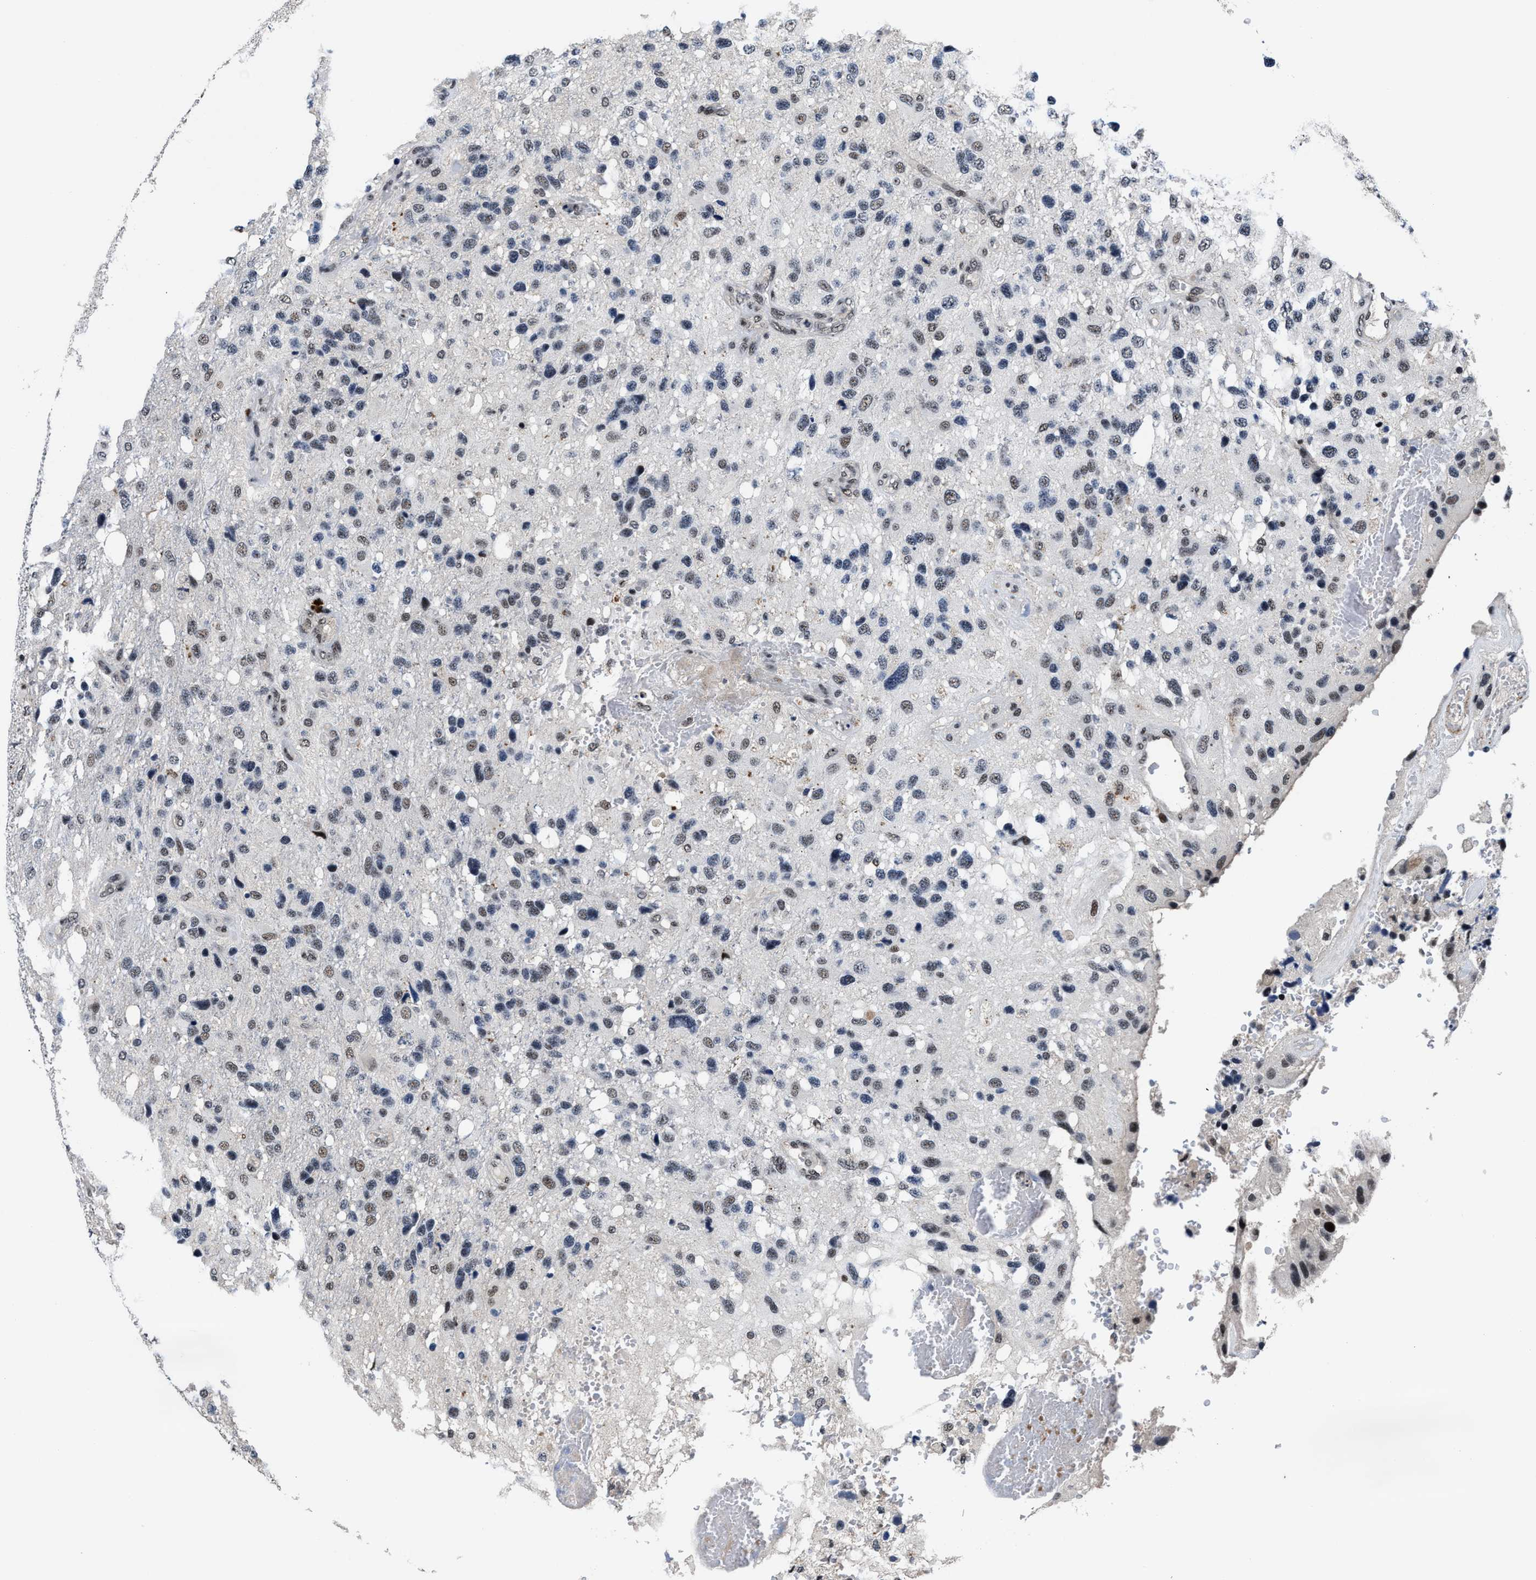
{"staining": {"intensity": "weak", "quantity": "<25%", "location": "nuclear"}, "tissue": "glioma", "cell_type": "Tumor cells", "image_type": "cancer", "snomed": [{"axis": "morphology", "description": "Glioma, malignant, High grade"}, {"axis": "topography", "description": "Brain"}], "caption": "Tumor cells are negative for brown protein staining in glioma.", "gene": "ZNF233", "patient": {"sex": "female", "age": 58}}